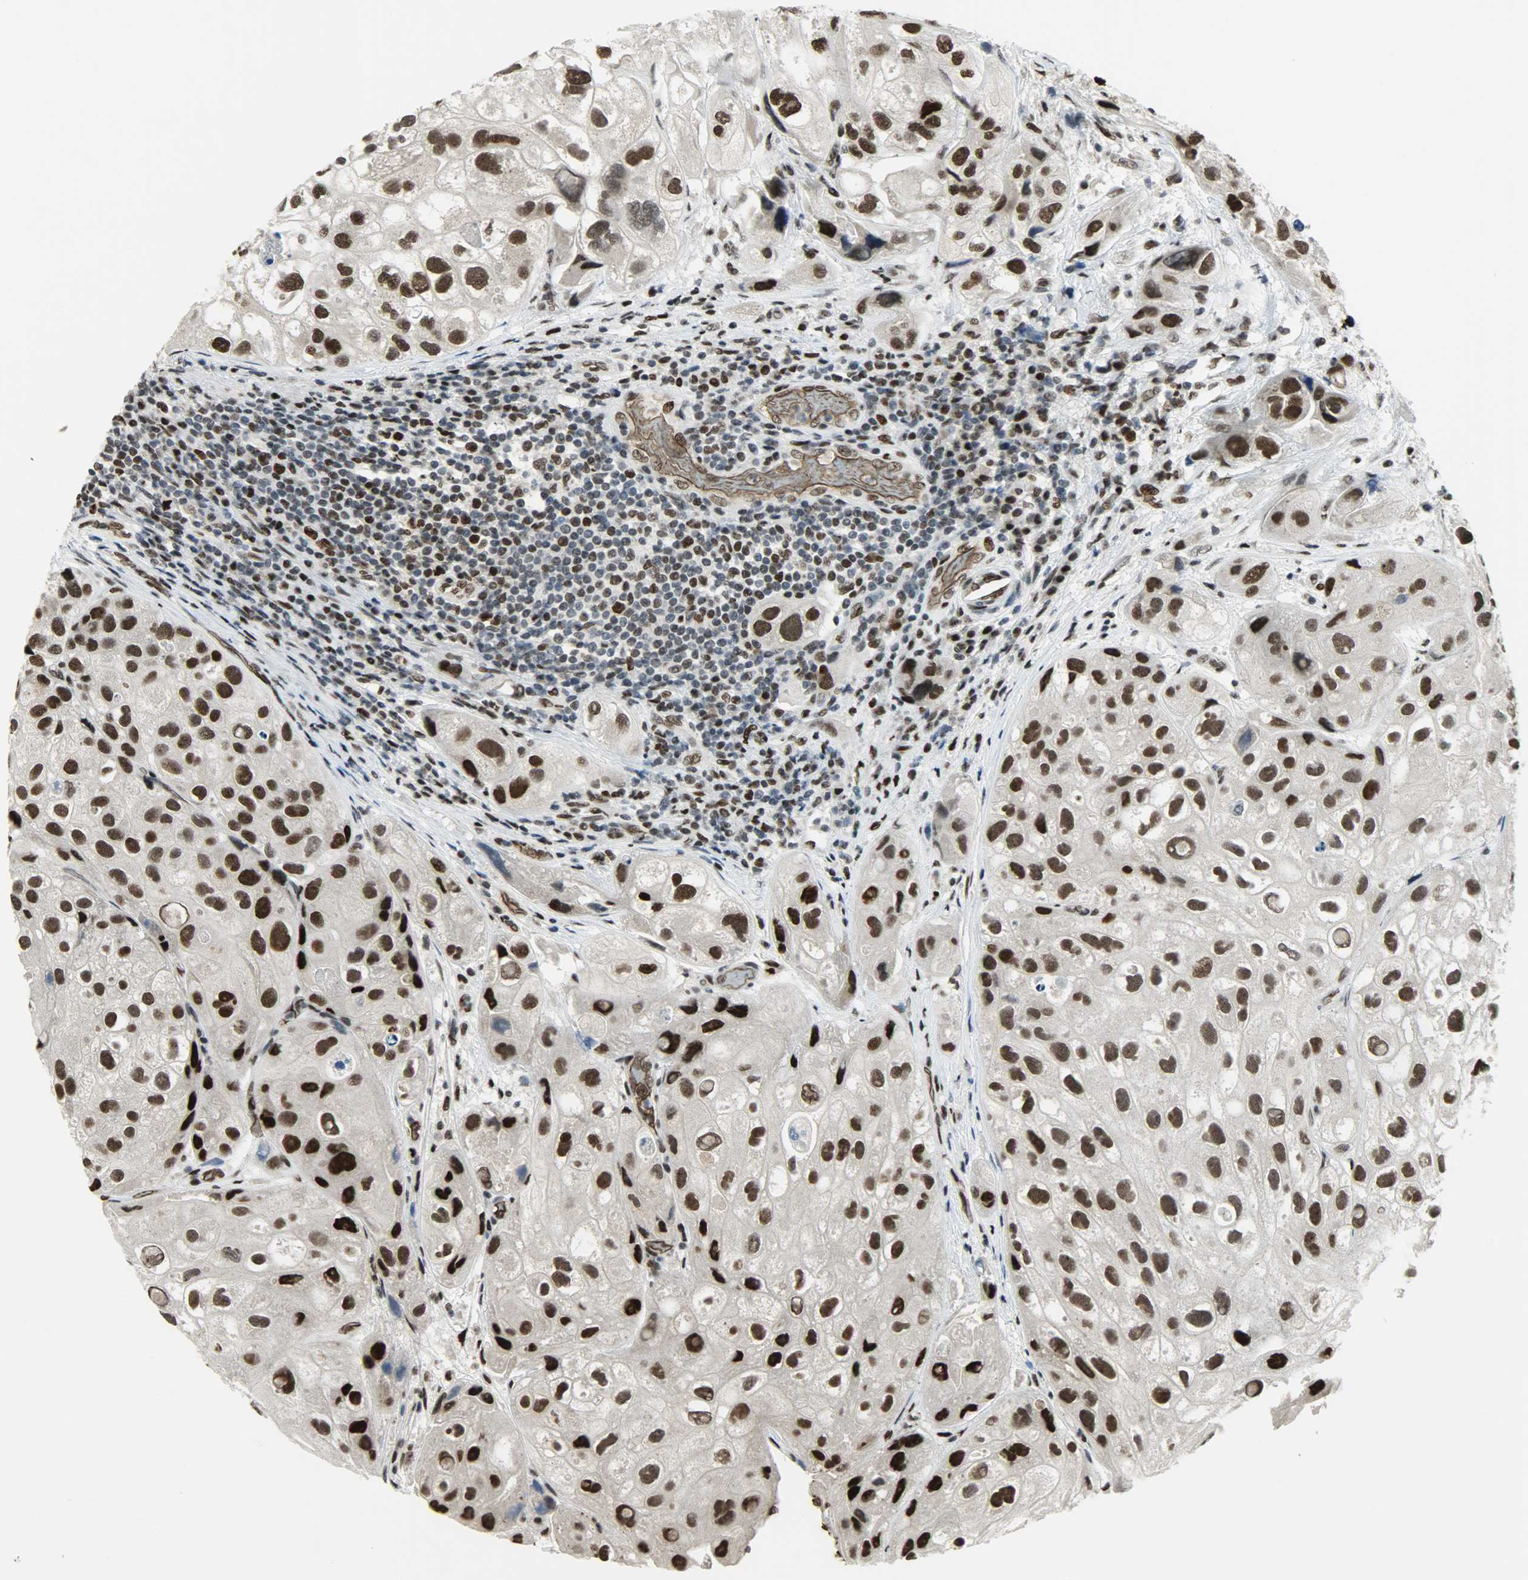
{"staining": {"intensity": "strong", "quantity": ">75%", "location": "nuclear"}, "tissue": "urothelial cancer", "cell_type": "Tumor cells", "image_type": "cancer", "snomed": [{"axis": "morphology", "description": "Urothelial carcinoma, High grade"}, {"axis": "topography", "description": "Urinary bladder"}], "caption": "Urothelial carcinoma (high-grade) tissue demonstrates strong nuclear staining in about >75% of tumor cells, visualized by immunohistochemistry.", "gene": "SNAI1", "patient": {"sex": "female", "age": 64}}